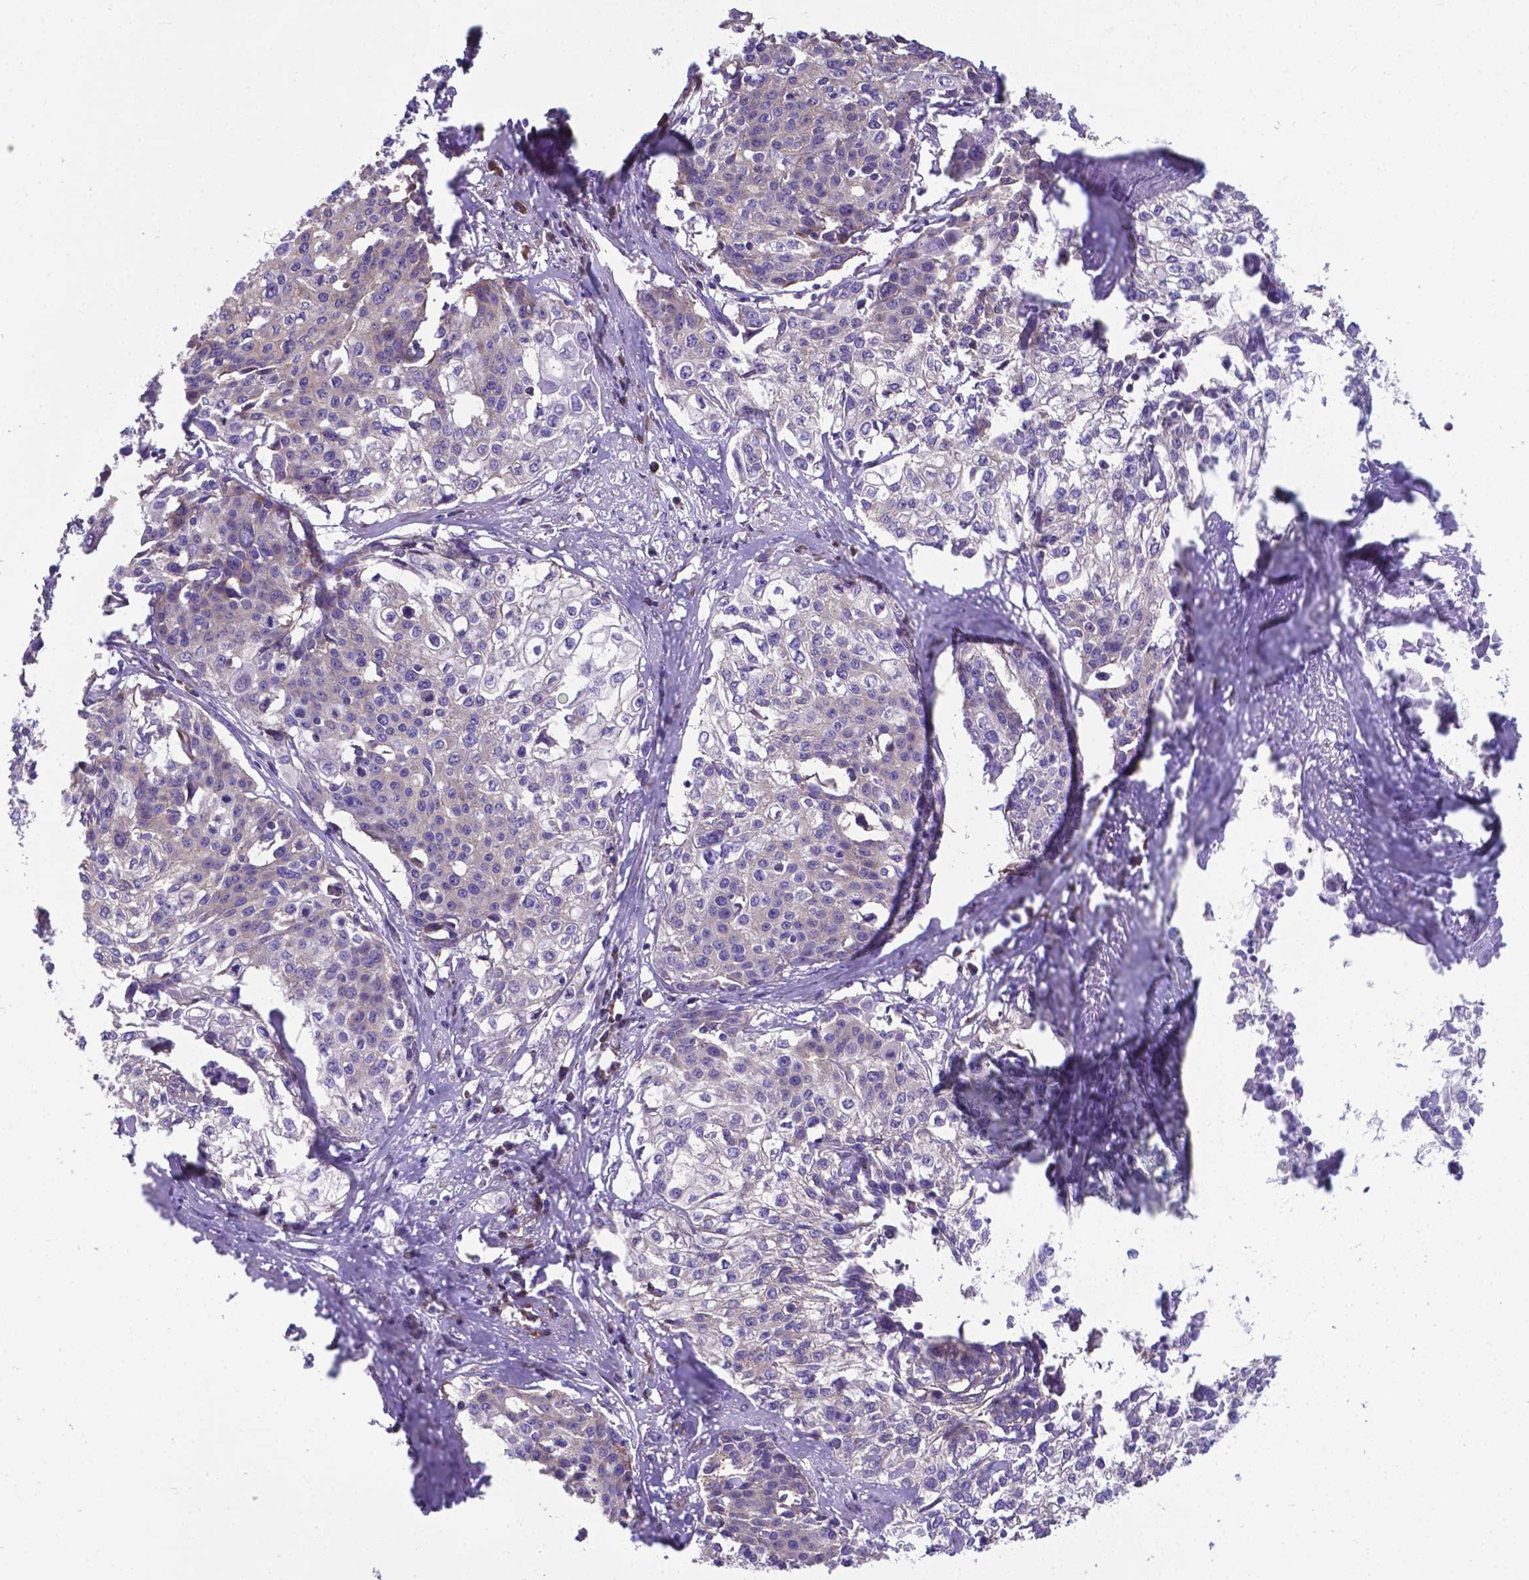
{"staining": {"intensity": "negative", "quantity": "none", "location": "none"}, "tissue": "cervical cancer", "cell_type": "Tumor cells", "image_type": "cancer", "snomed": [{"axis": "morphology", "description": "Squamous cell carcinoma, NOS"}, {"axis": "topography", "description": "Cervix"}], "caption": "Human cervical cancer stained for a protein using immunohistochemistry (IHC) demonstrates no positivity in tumor cells.", "gene": "RPL6", "patient": {"sex": "female", "age": 39}}